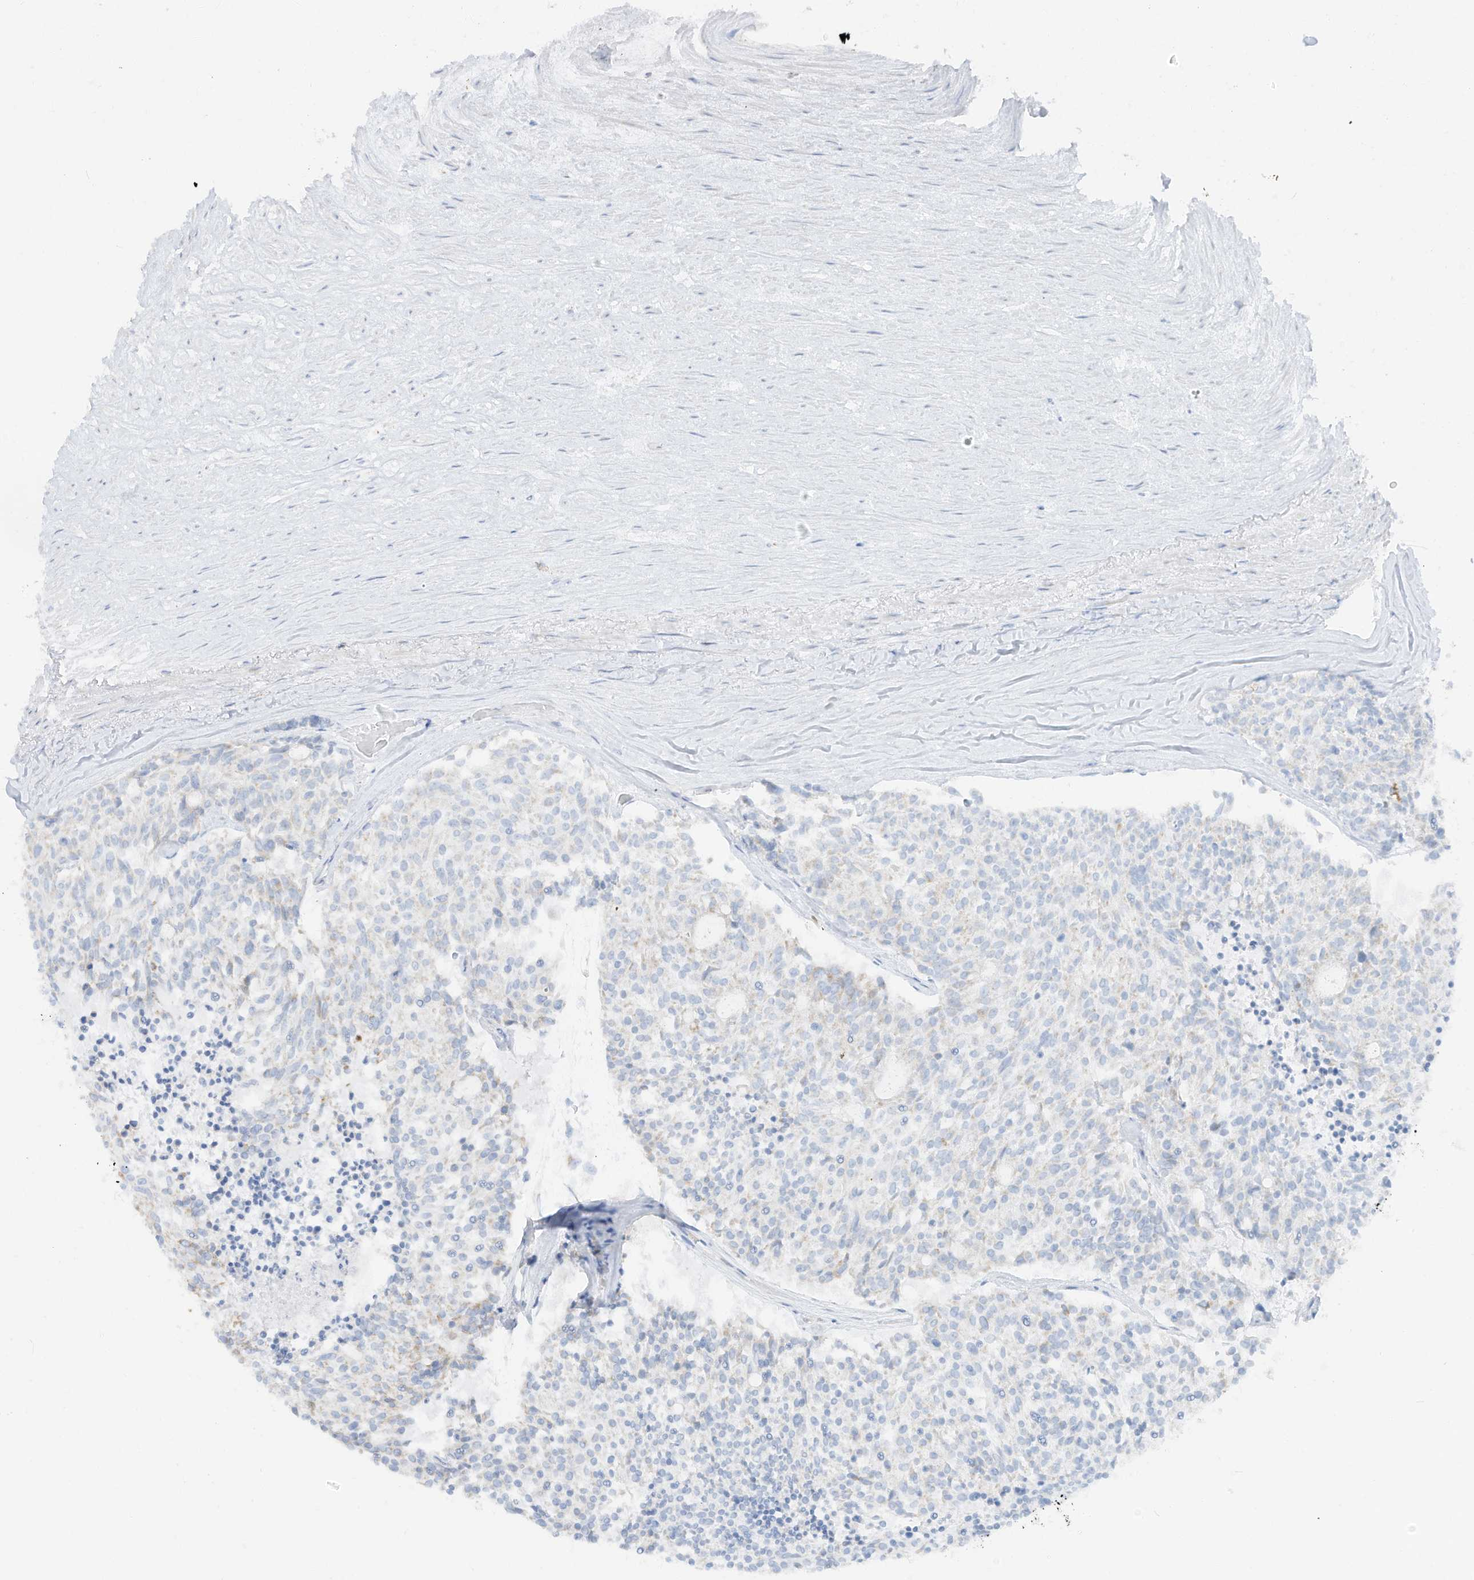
{"staining": {"intensity": "negative", "quantity": "none", "location": "none"}, "tissue": "carcinoid", "cell_type": "Tumor cells", "image_type": "cancer", "snomed": [{"axis": "morphology", "description": "Carcinoid, malignant, NOS"}, {"axis": "topography", "description": "Pancreas"}], "caption": "Human carcinoid (malignant) stained for a protein using immunohistochemistry demonstrates no positivity in tumor cells.", "gene": "ETHE1", "patient": {"sex": "female", "age": 54}}